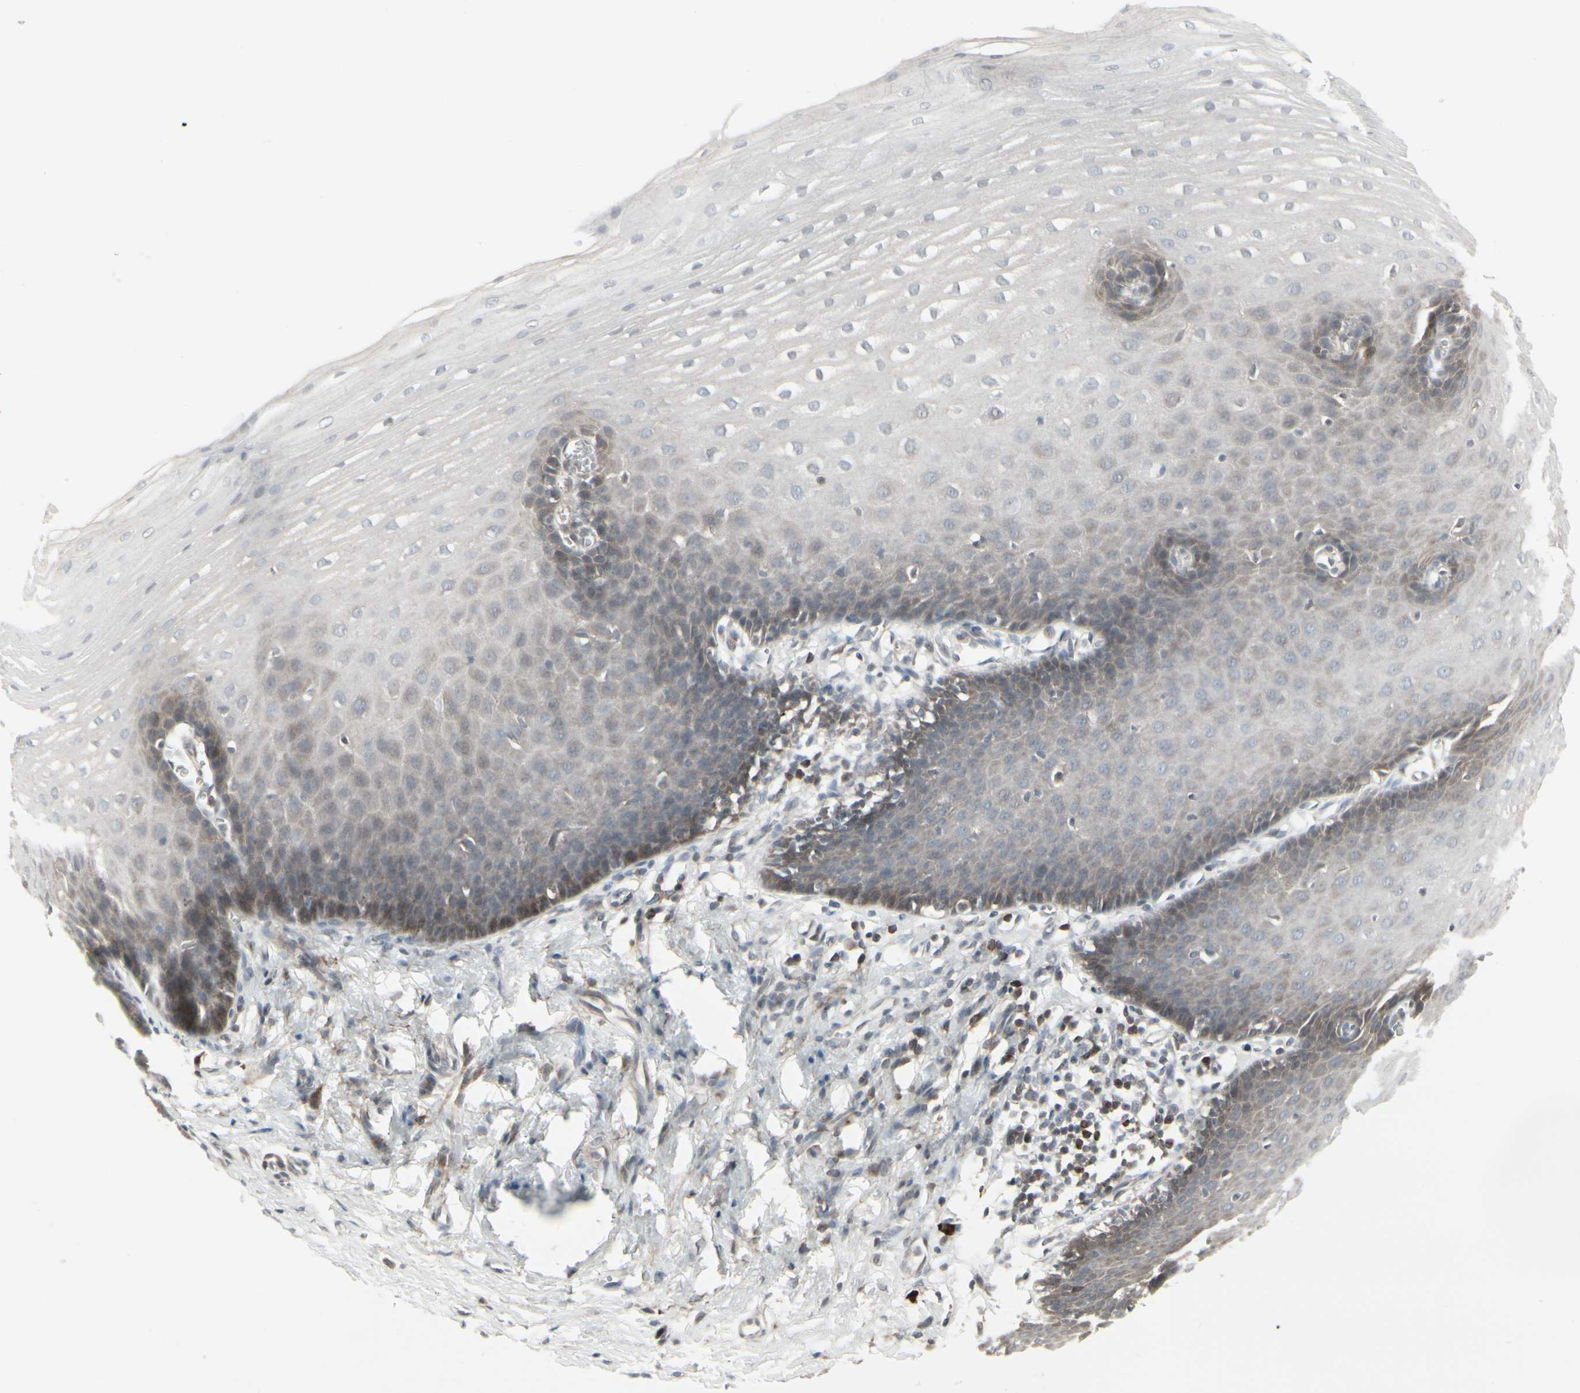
{"staining": {"intensity": "weak", "quantity": "<25%", "location": "cytoplasmic/membranous"}, "tissue": "esophagus", "cell_type": "Squamous epithelial cells", "image_type": "normal", "snomed": [{"axis": "morphology", "description": "Normal tissue, NOS"}, {"axis": "topography", "description": "Esophagus"}], "caption": "Immunohistochemistry image of unremarkable esophagus stained for a protein (brown), which demonstrates no expression in squamous epithelial cells. (DAB immunohistochemistry (IHC) with hematoxylin counter stain).", "gene": "IGFBP6", "patient": {"sex": "male", "age": 70}}